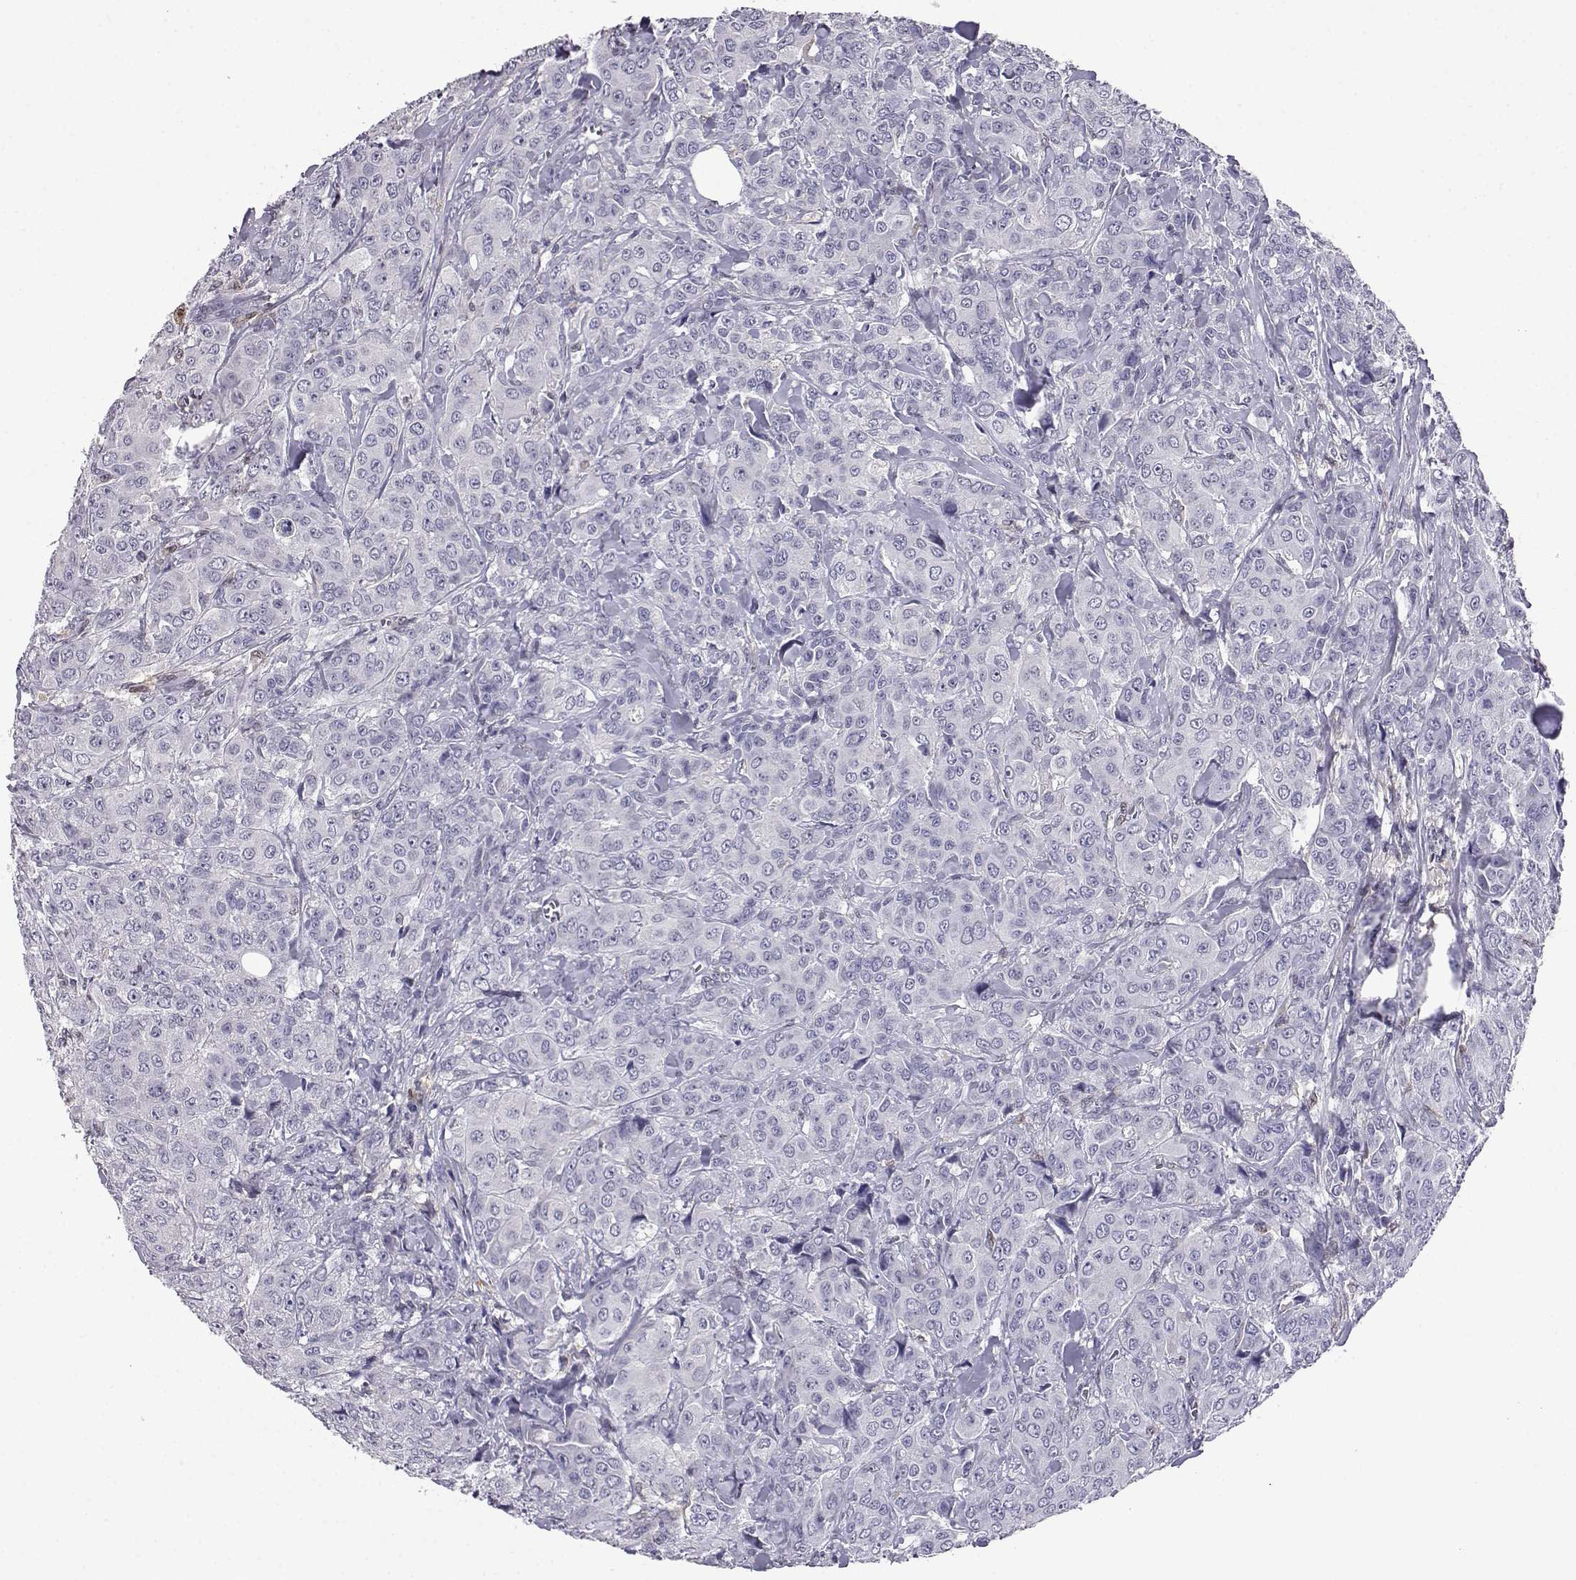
{"staining": {"intensity": "negative", "quantity": "none", "location": "none"}, "tissue": "breast cancer", "cell_type": "Tumor cells", "image_type": "cancer", "snomed": [{"axis": "morphology", "description": "Duct carcinoma"}, {"axis": "topography", "description": "Breast"}], "caption": "The IHC photomicrograph has no significant staining in tumor cells of breast cancer tissue. (Immunohistochemistry, brightfield microscopy, high magnification).", "gene": "AKR1B1", "patient": {"sex": "female", "age": 43}}